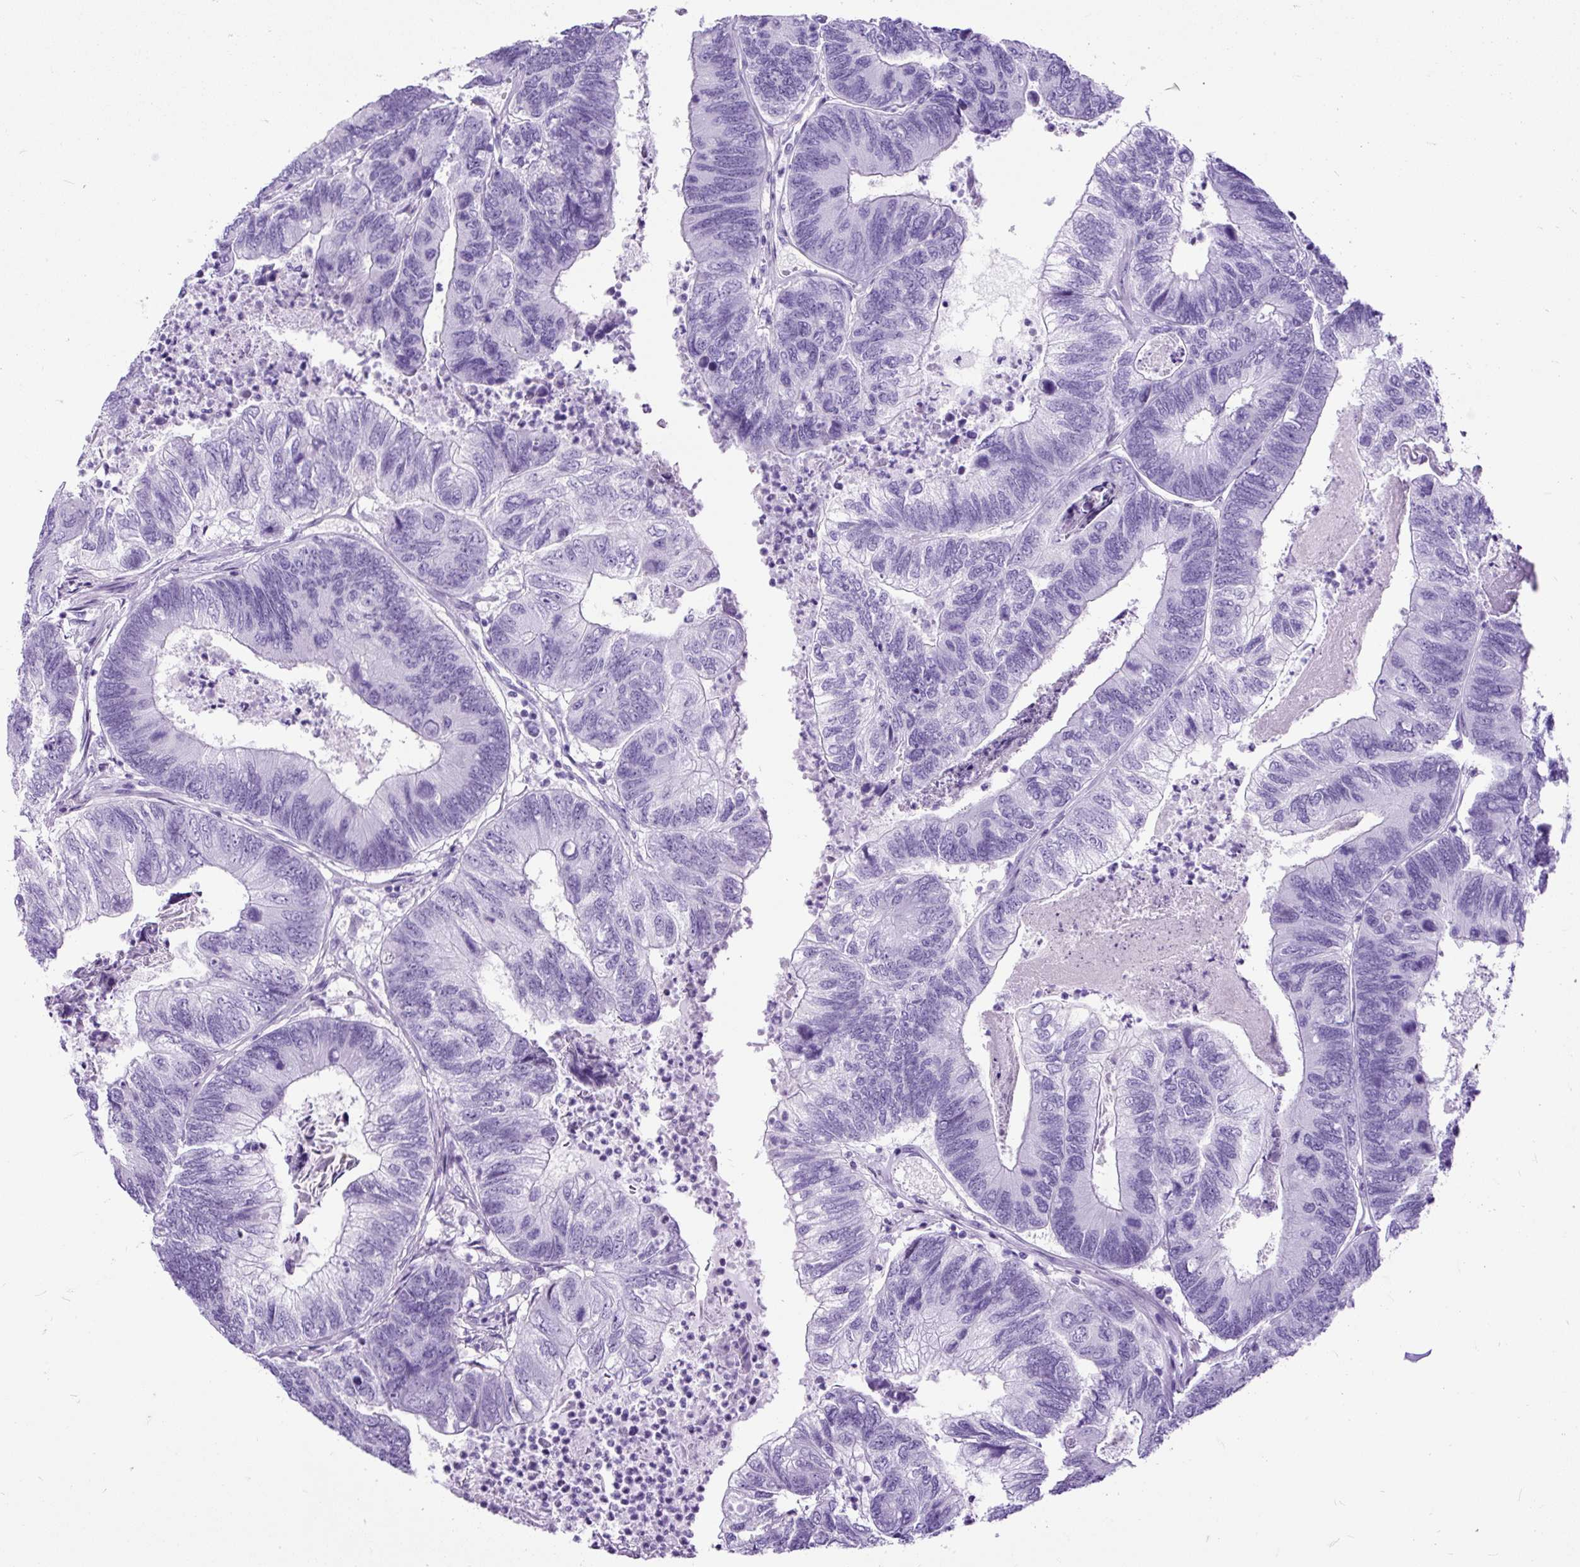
{"staining": {"intensity": "negative", "quantity": "none", "location": "none"}, "tissue": "colorectal cancer", "cell_type": "Tumor cells", "image_type": "cancer", "snomed": [{"axis": "morphology", "description": "Adenocarcinoma, NOS"}, {"axis": "topography", "description": "Colon"}], "caption": "Protein analysis of colorectal adenocarcinoma exhibits no significant expression in tumor cells.", "gene": "PDIA2", "patient": {"sex": "female", "age": 67}}